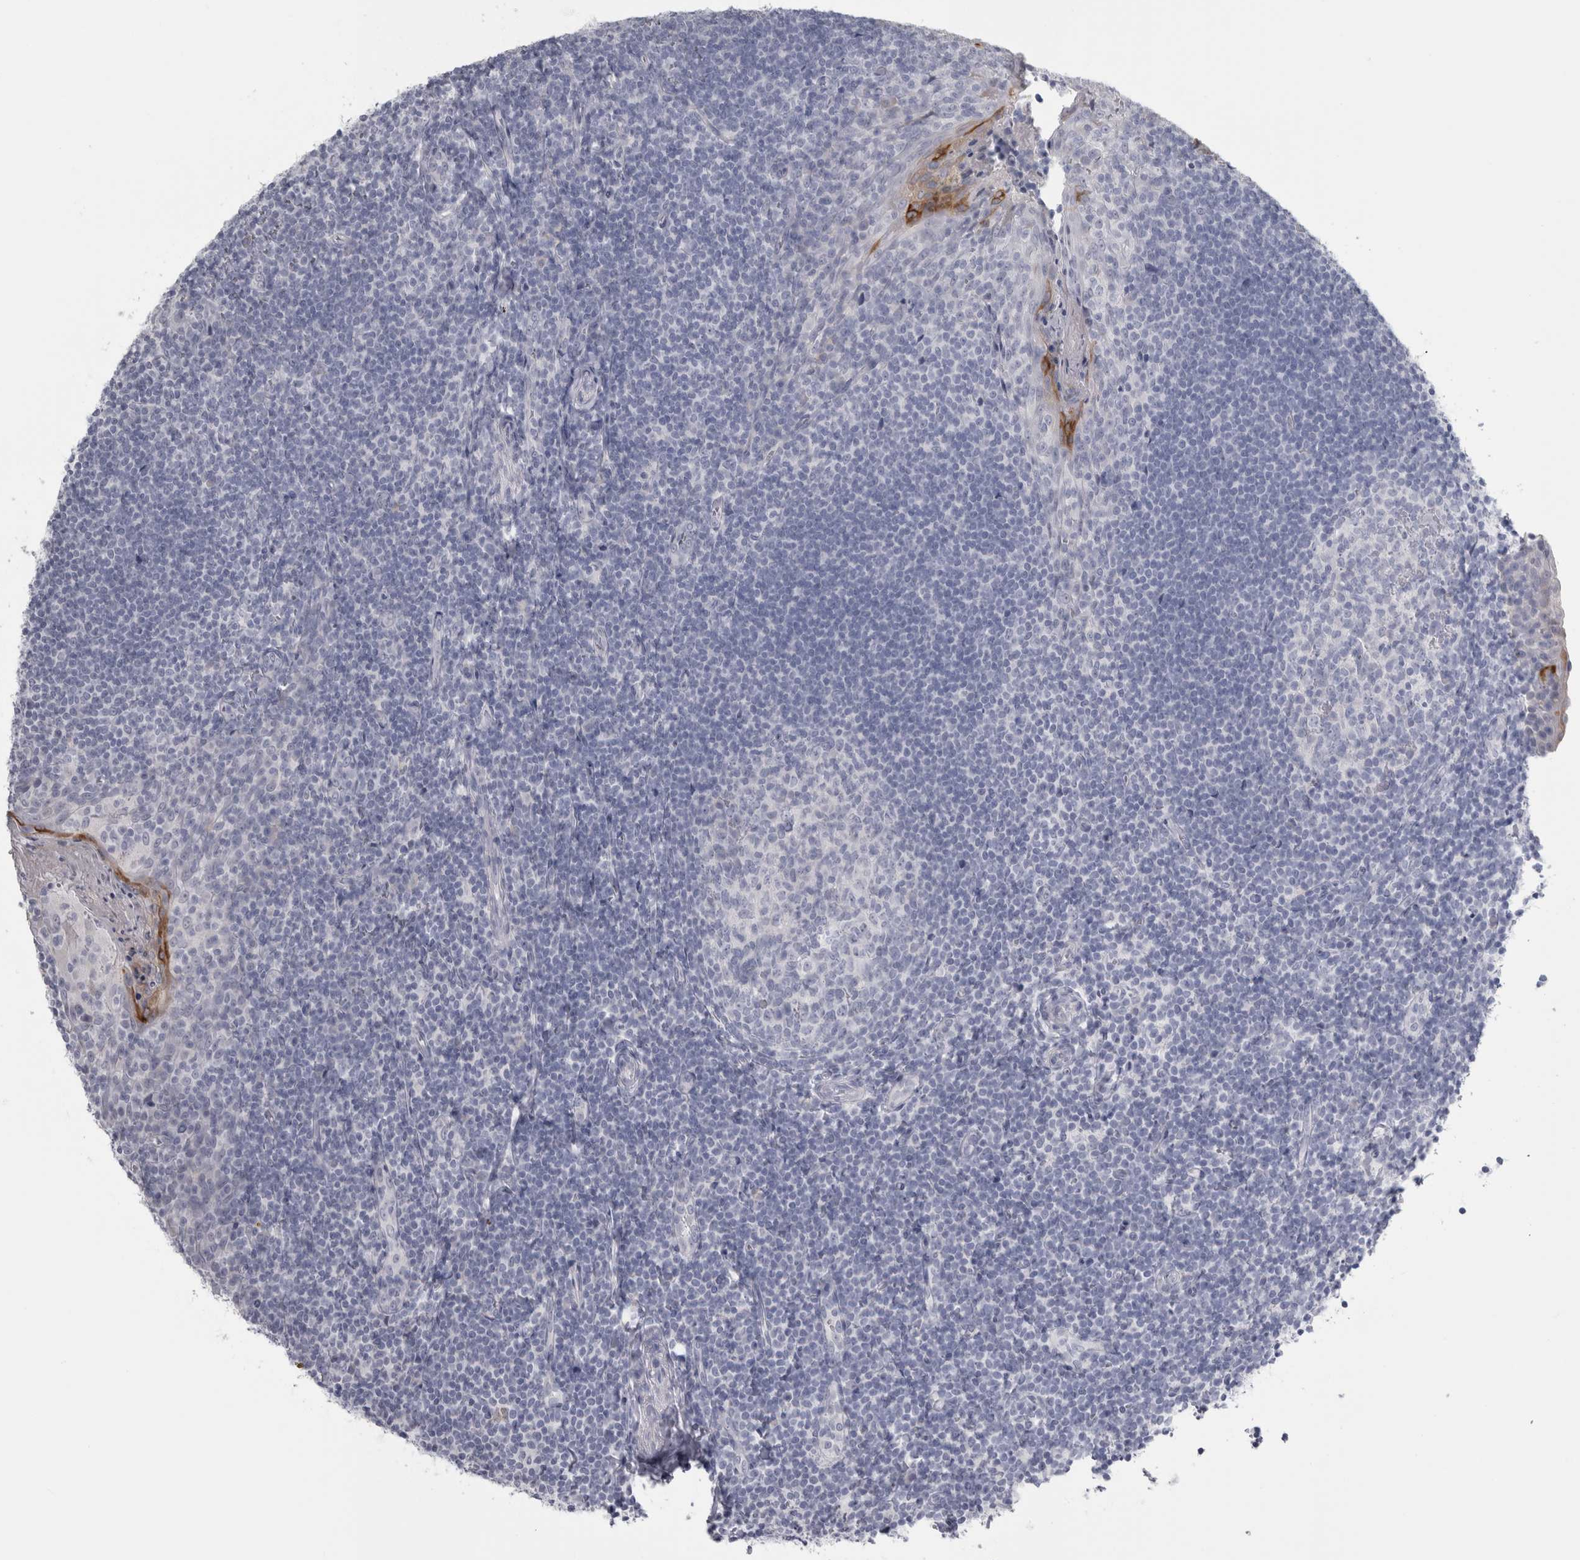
{"staining": {"intensity": "negative", "quantity": "none", "location": "none"}, "tissue": "tonsil", "cell_type": "Germinal center cells", "image_type": "normal", "snomed": [{"axis": "morphology", "description": "Normal tissue, NOS"}, {"axis": "topography", "description": "Tonsil"}], "caption": "The IHC photomicrograph has no significant positivity in germinal center cells of tonsil.", "gene": "MSMB", "patient": {"sex": "male", "age": 27}}